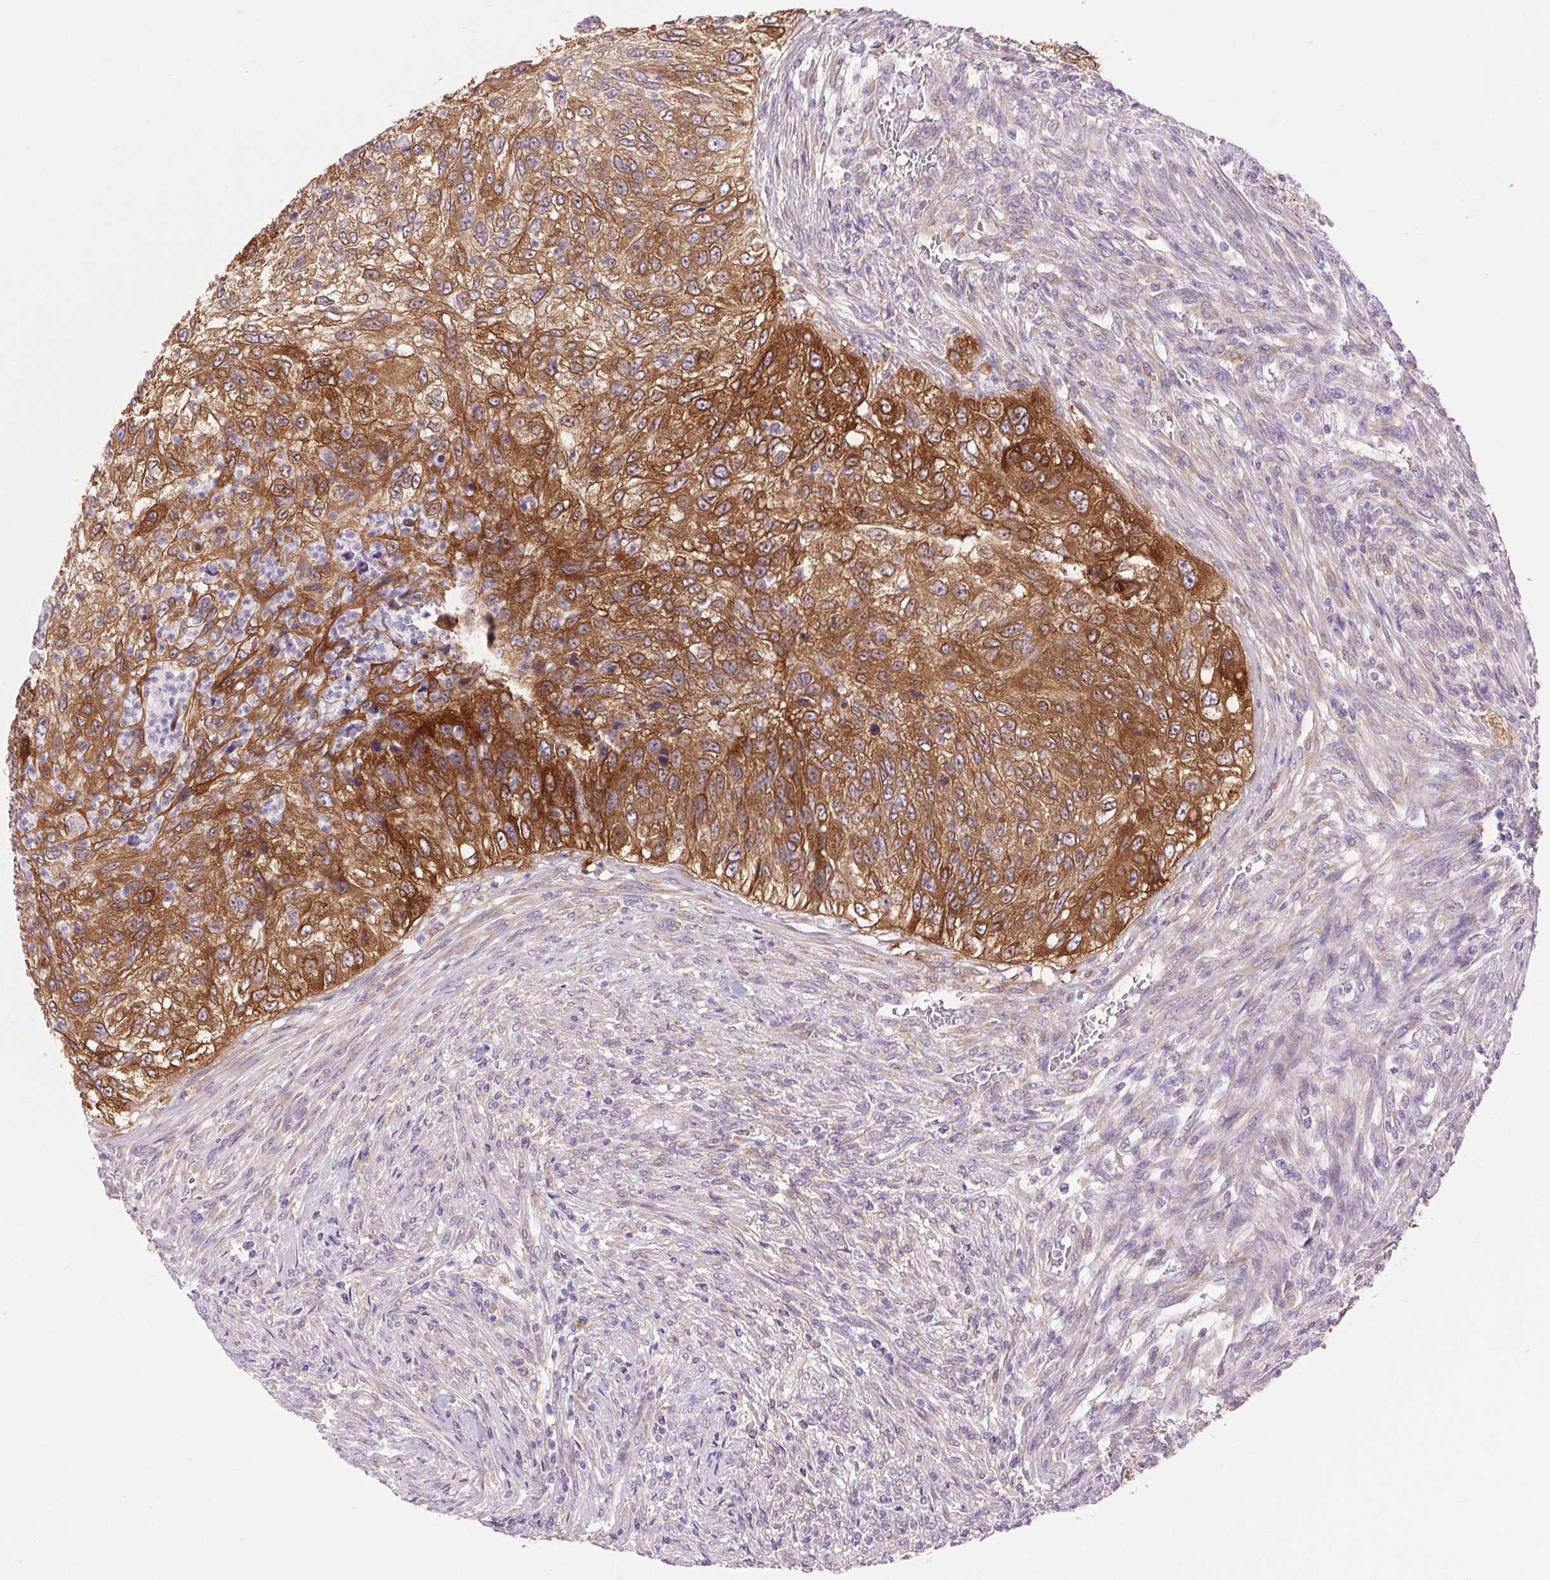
{"staining": {"intensity": "moderate", "quantity": ">75%", "location": "cytoplasmic/membranous"}, "tissue": "urothelial cancer", "cell_type": "Tumor cells", "image_type": "cancer", "snomed": [{"axis": "morphology", "description": "Urothelial carcinoma, High grade"}, {"axis": "topography", "description": "Urinary bladder"}], "caption": "Urothelial carcinoma (high-grade) stained with a protein marker exhibits moderate staining in tumor cells.", "gene": "SOWAHC", "patient": {"sex": "female", "age": 60}}